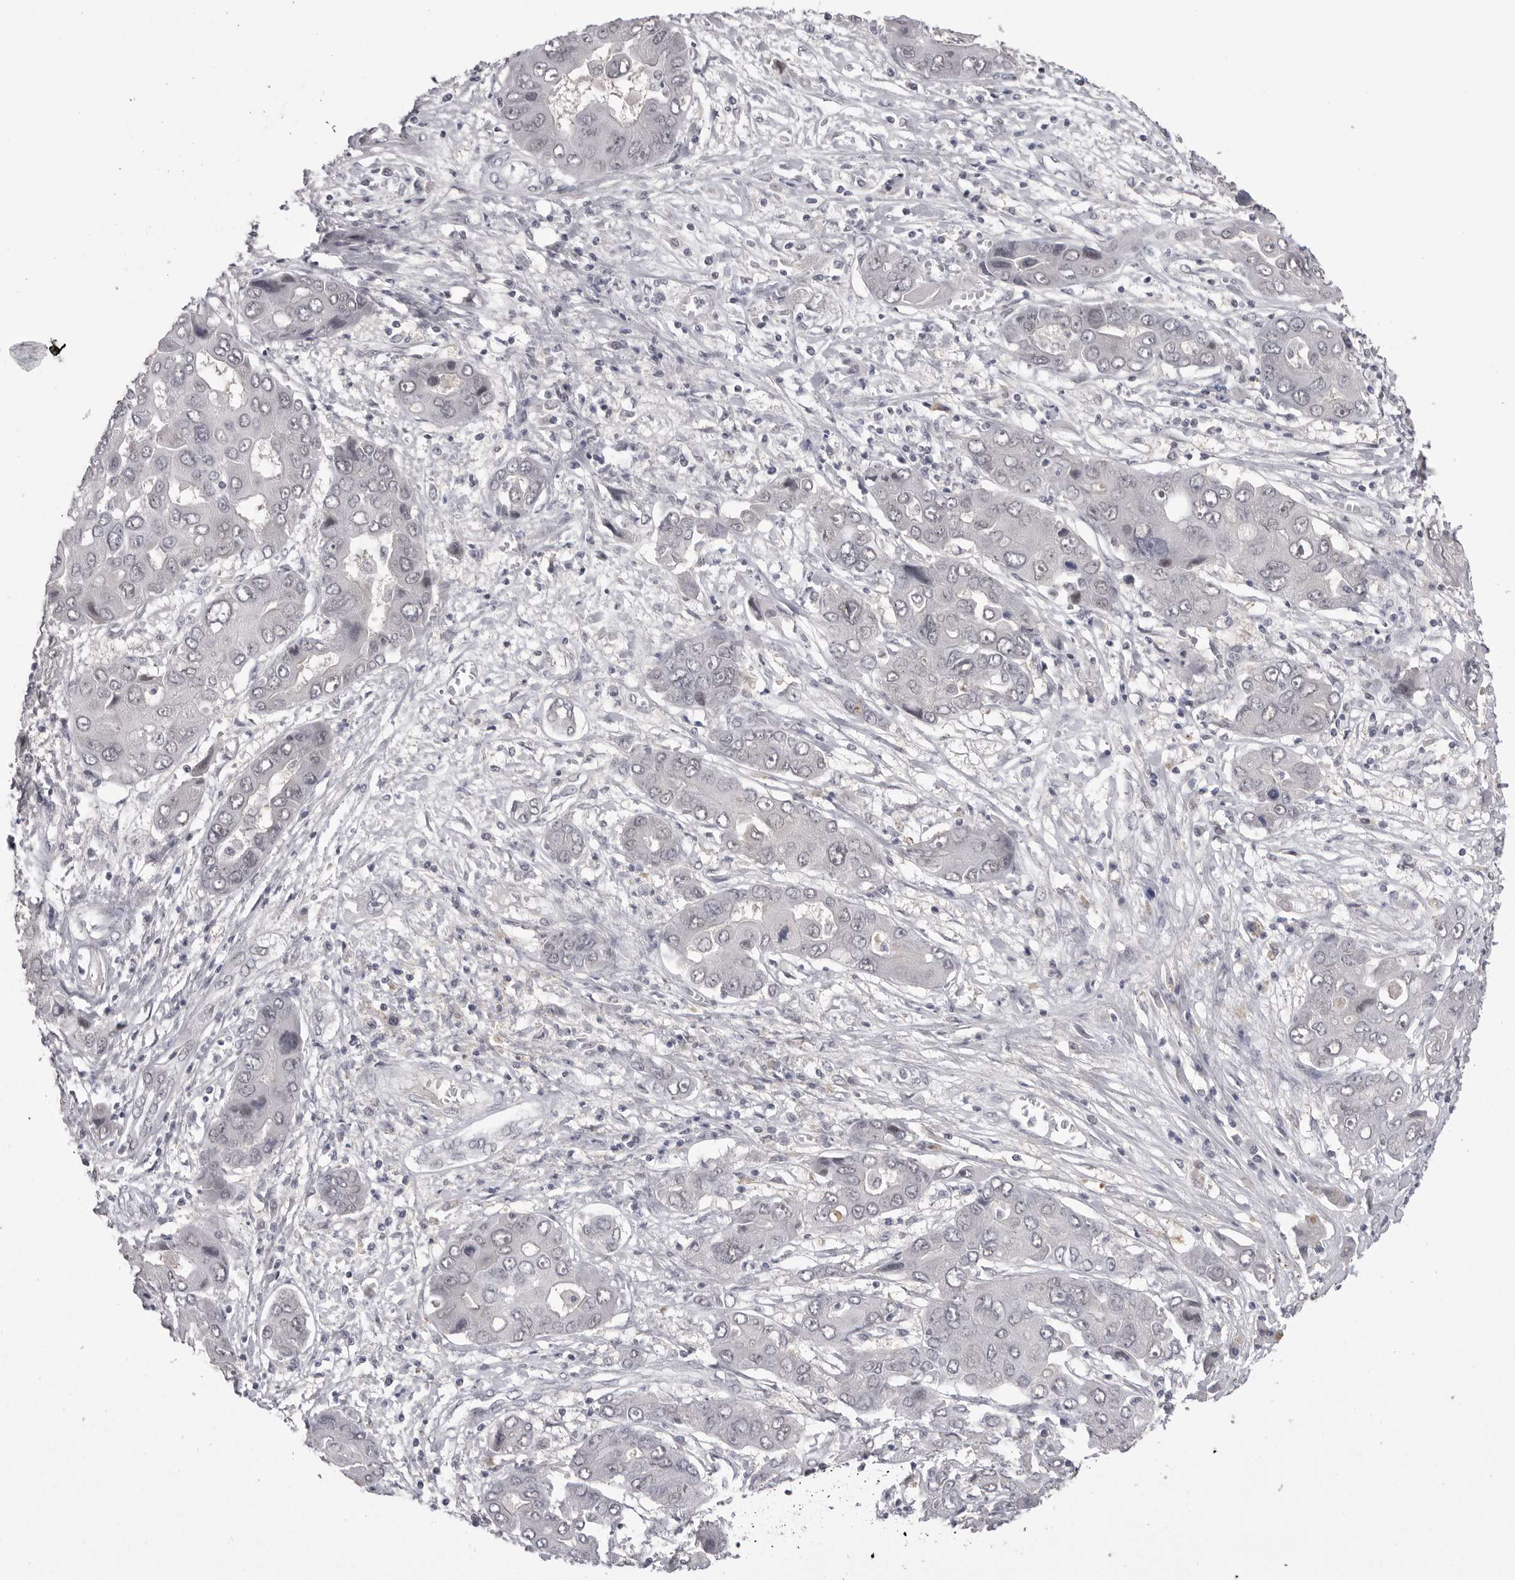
{"staining": {"intensity": "negative", "quantity": "none", "location": "none"}, "tissue": "liver cancer", "cell_type": "Tumor cells", "image_type": "cancer", "snomed": [{"axis": "morphology", "description": "Cholangiocarcinoma"}, {"axis": "topography", "description": "Liver"}], "caption": "High power microscopy photomicrograph of an IHC histopathology image of cholangiocarcinoma (liver), revealing no significant expression in tumor cells. (Brightfield microscopy of DAB (3,3'-diaminobenzidine) immunohistochemistry at high magnification).", "gene": "DLG2", "patient": {"sex": "male", "age": 67}}